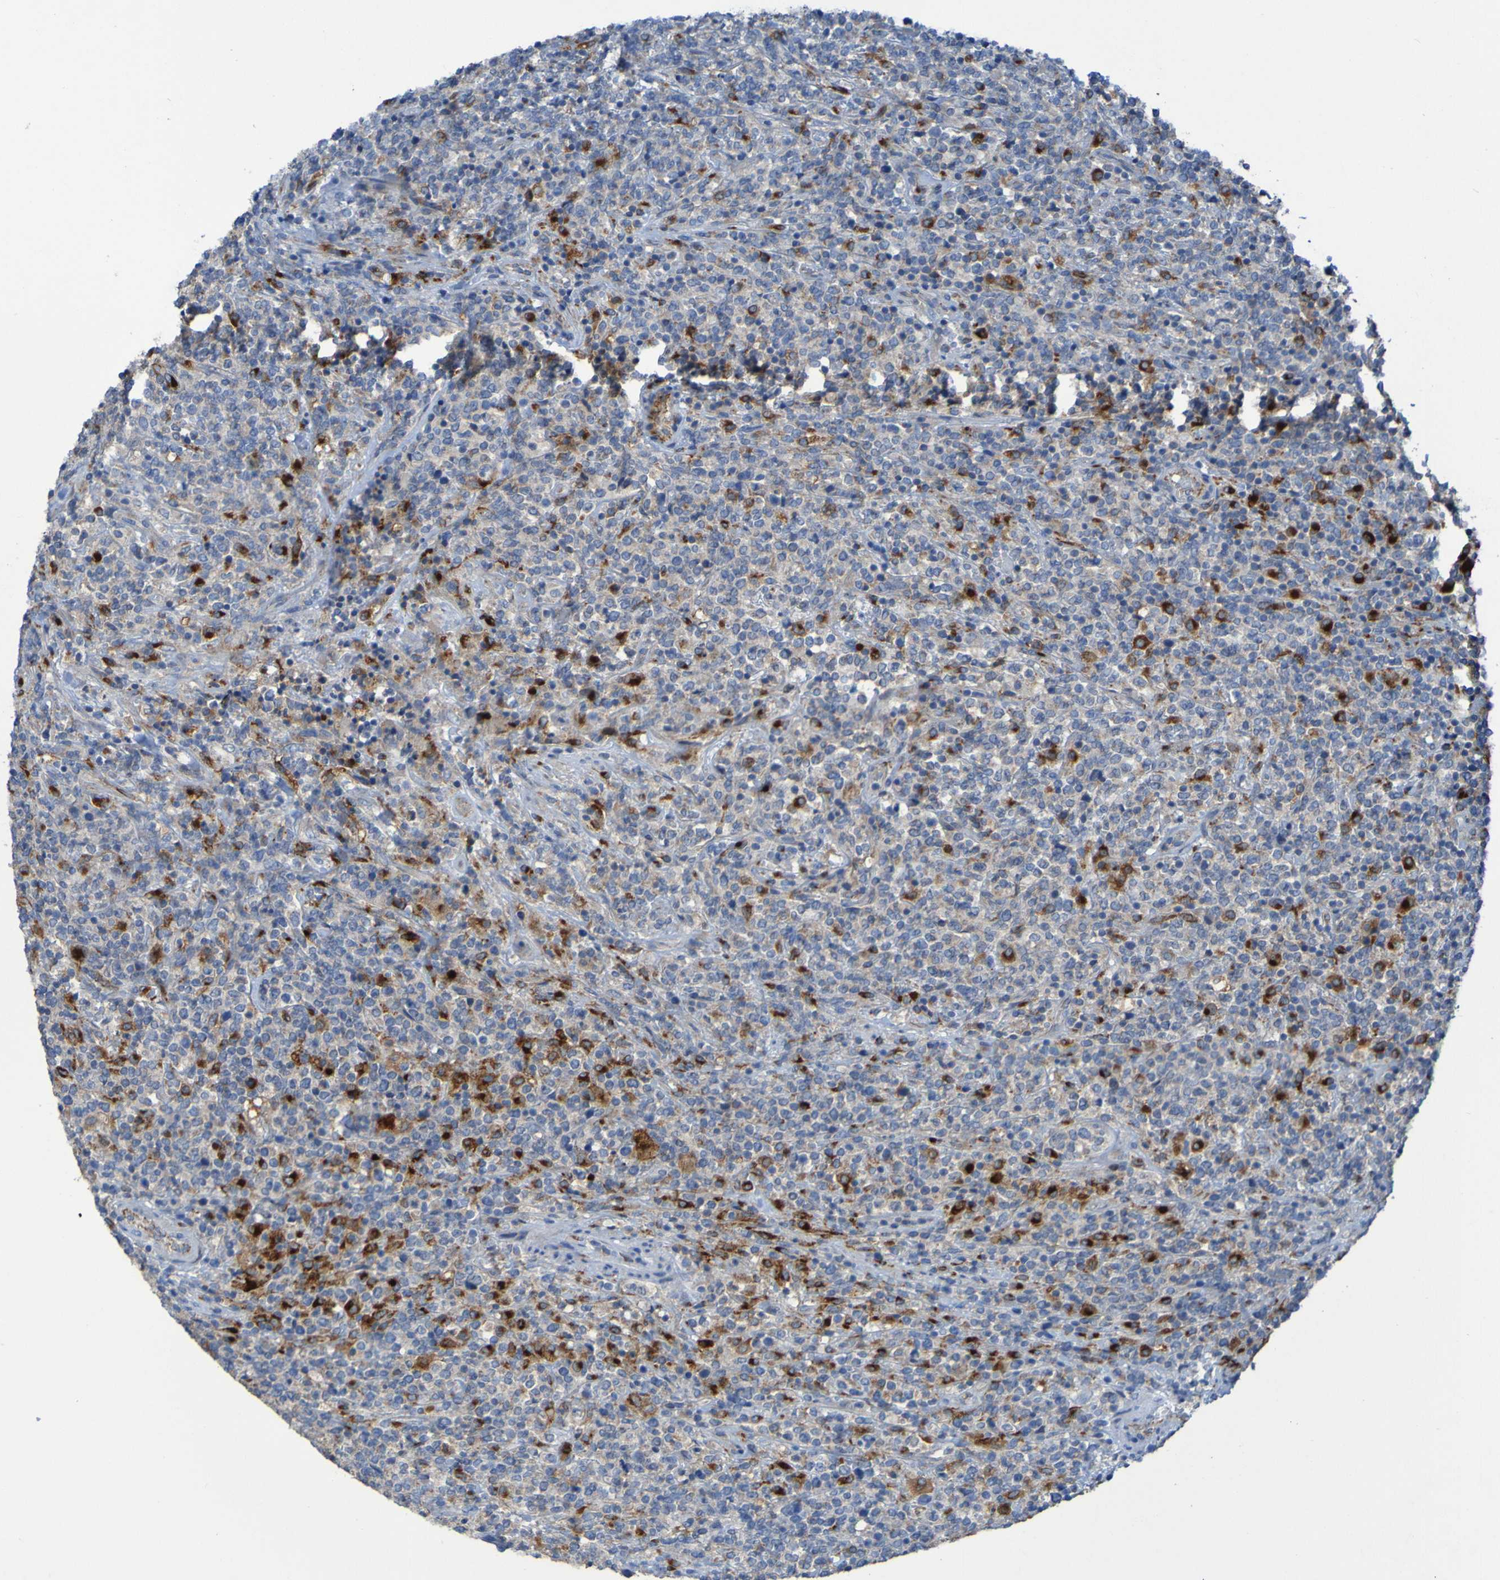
{"staining": {"intensity": "strong", "quantity": "<25%", "location": "cytoplasmic/membranous"}, "tissue": "lymphoma", "cell_type": "Tumor cells", "image_type": "cancer", "snomed": [{"axis": "morphology", "description": "Malignant lymphoma, non-Hodgkin's type, High grade"}, {"axis": "topography", "description": "Soft tissue"}], "caption": "Immunohistochemical staining of human malignant lymphoma, non-Hodgkin's type (high-grade) shows strong cytoplasmic/membranous protein staining in about <25% of tumor cells.", "gene": "ARHGEF16", "patient": {"sex": "male", "age": 18}}